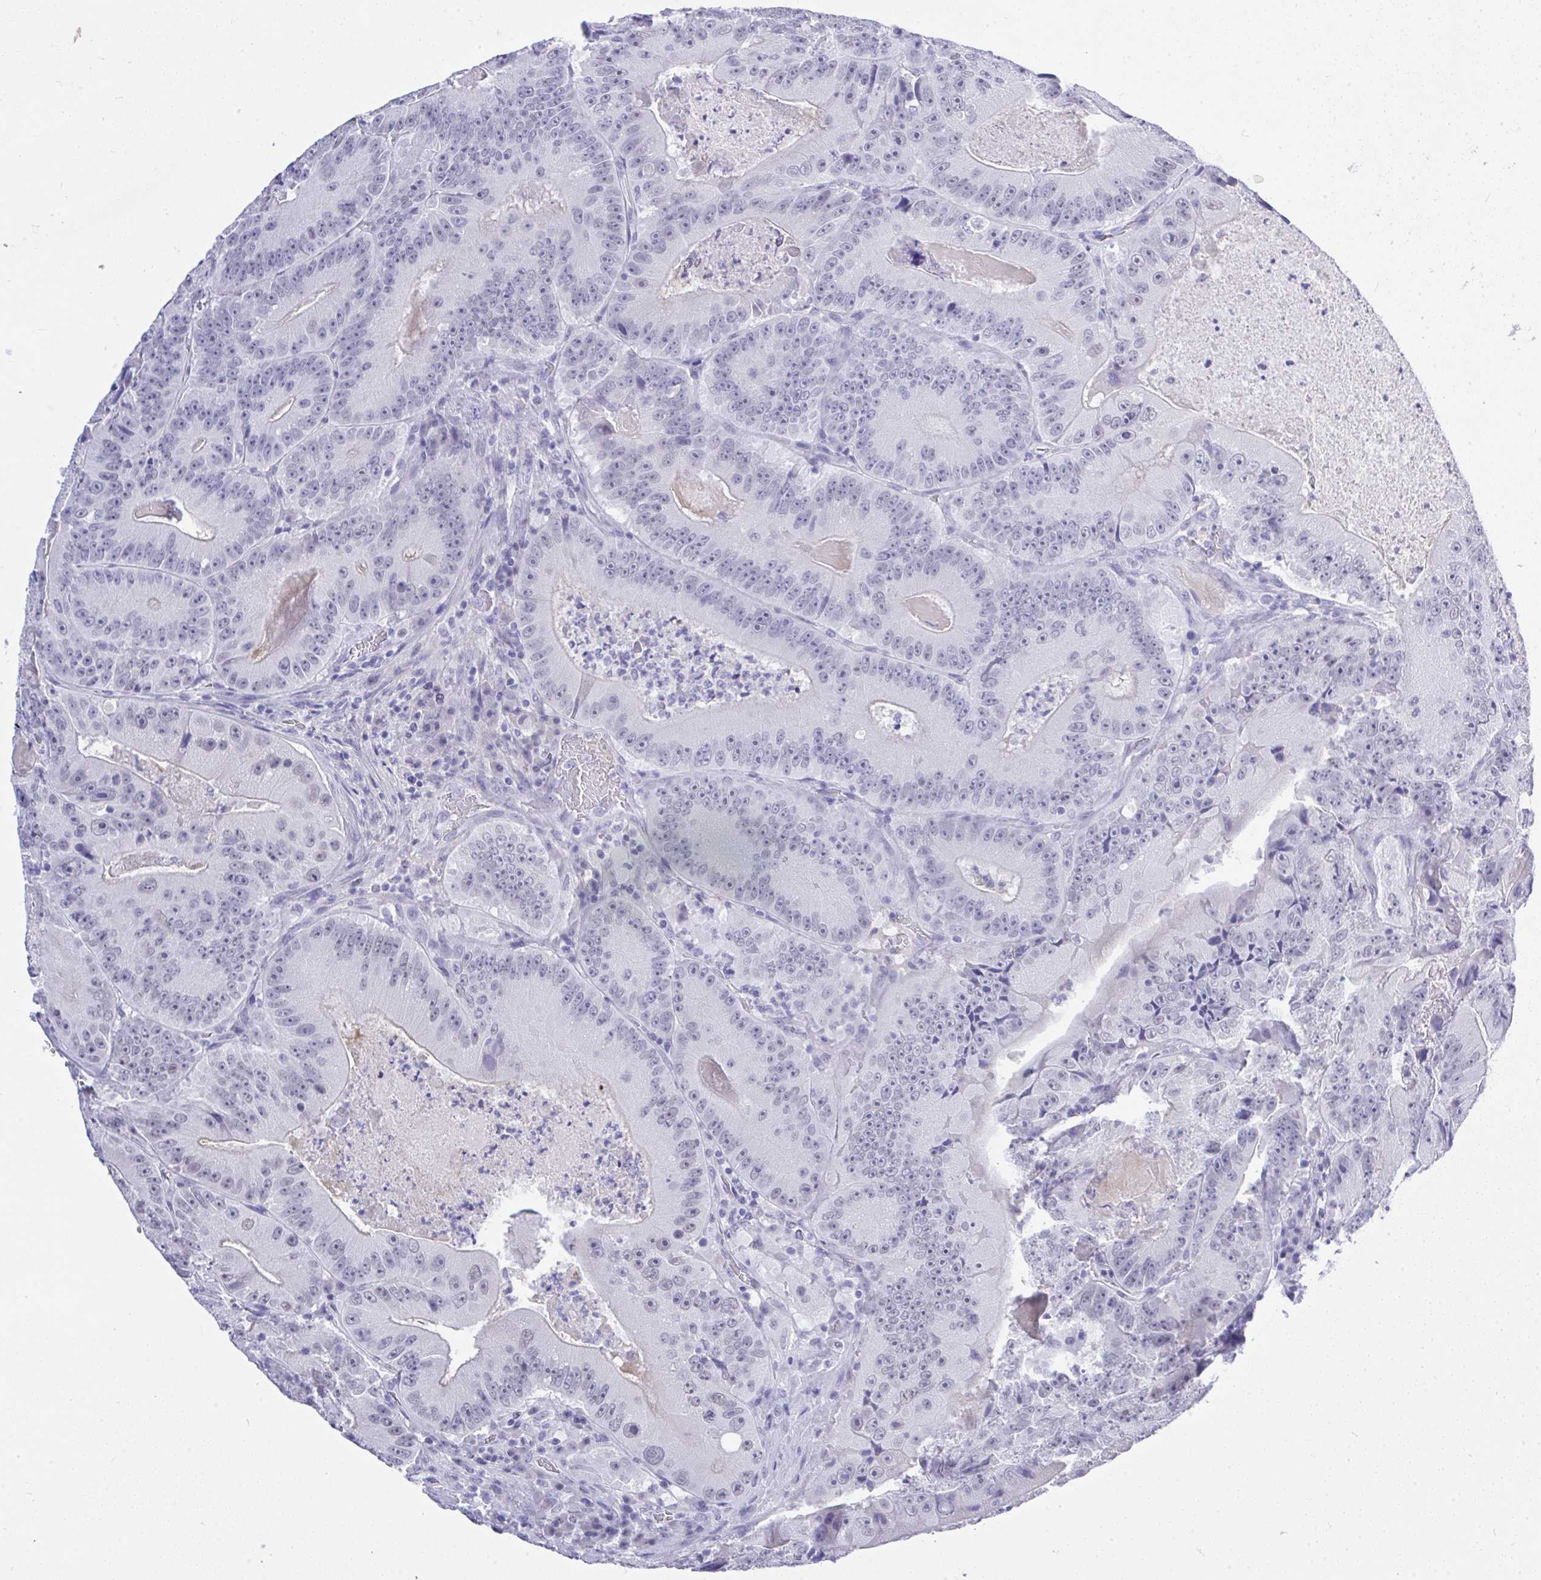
{"staining": {"intensity": "negative", "quantity": "none", "location": "none"}, "tissue": "colorectal cancer", "cell_type": "Tumor cells", "image_type": "cancer", "snomed": [{"axis": "morphology", "description": "Adenocarcinoma, NOS"}, {"axis": "topography", "description": "Colon"}], "caption": "Tumor cells show no significant protein positivity in colorectal cancer (adenocarcinoma). (DAB immunohistochemistry visualized using brightfield microscopy, high magnification).", "gene": "MS4A12", "patient": {"sex": "female", "age": 86}}